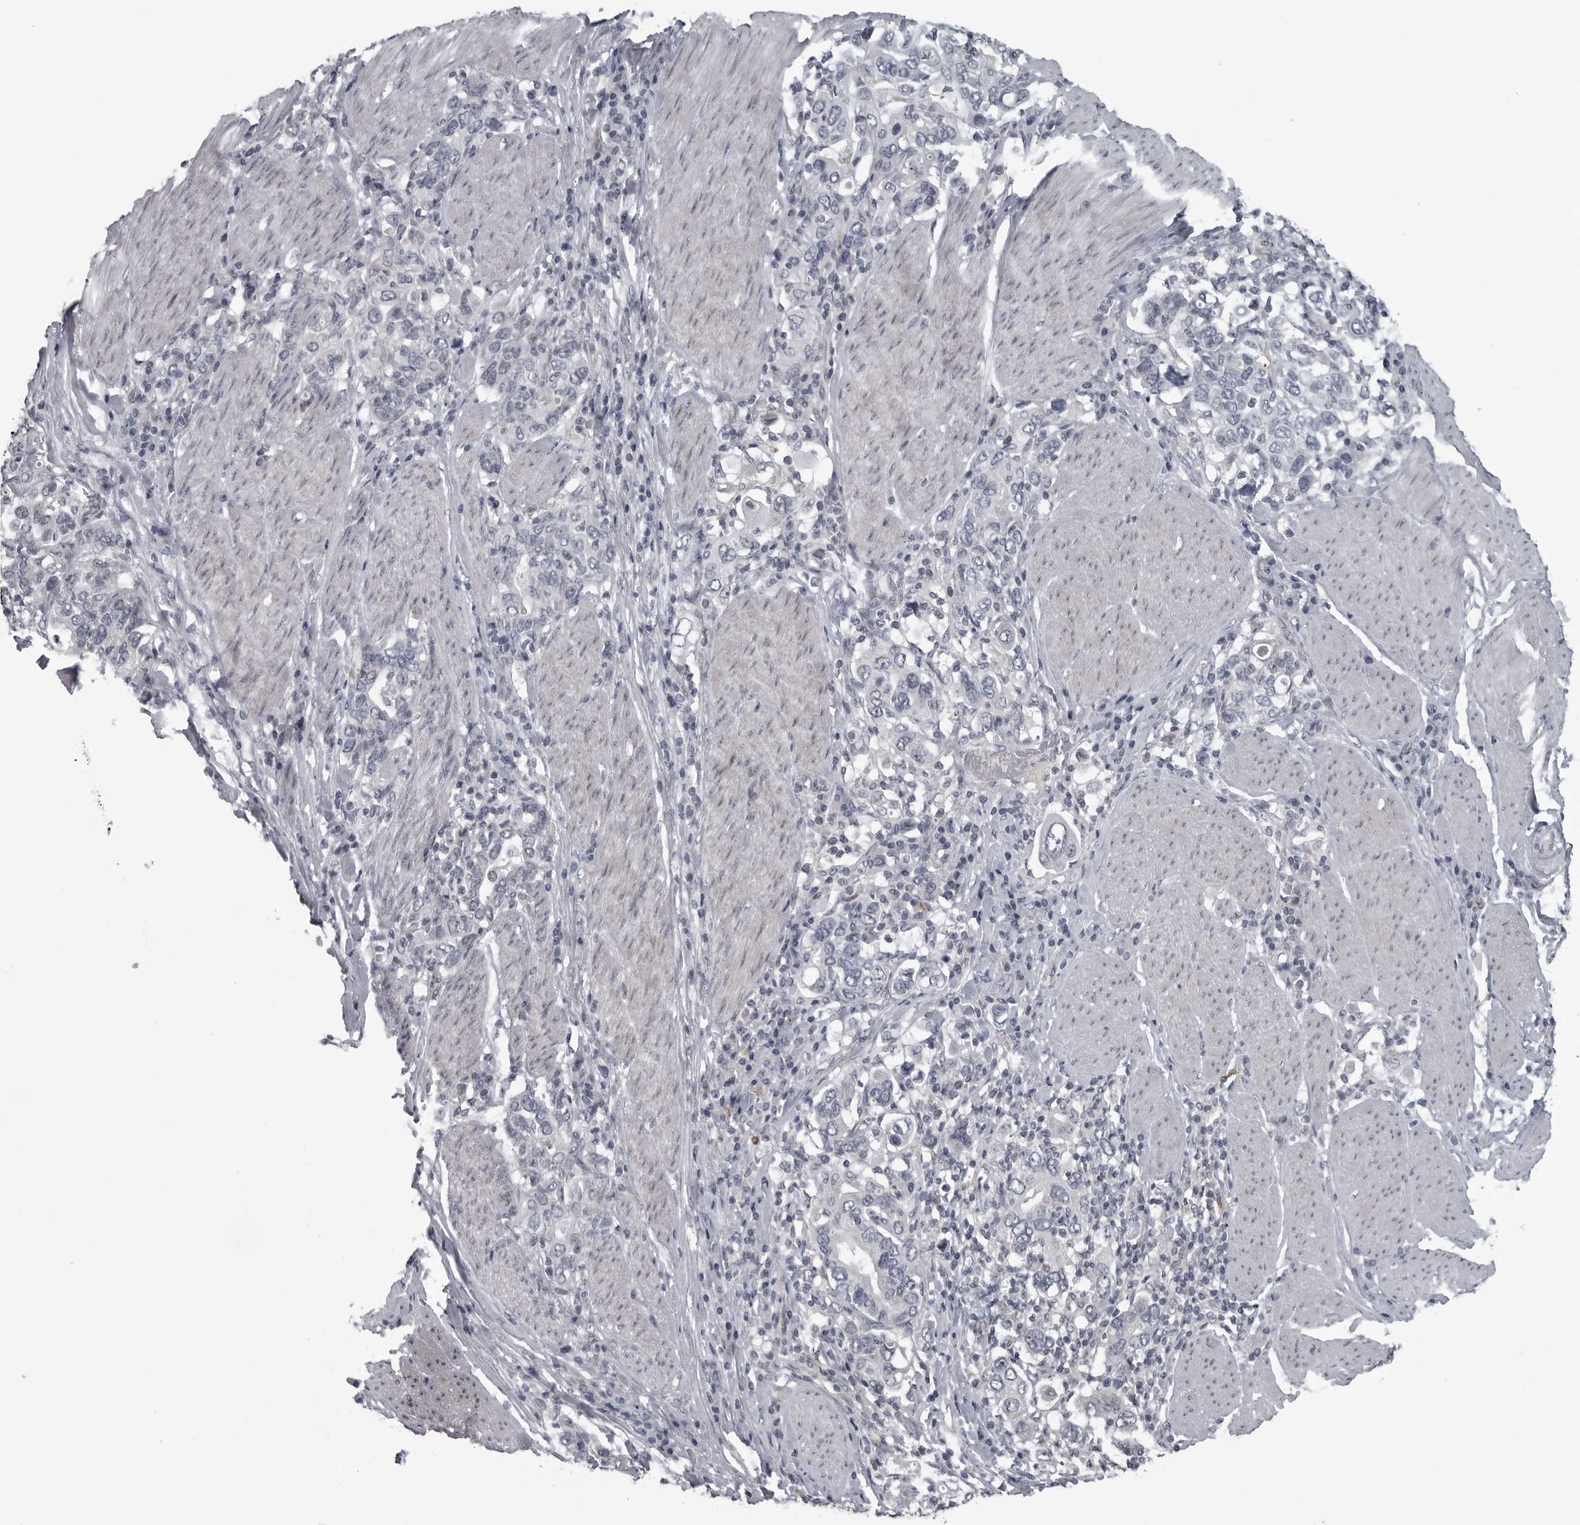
{"staining": {"intensity": "negative", "quantity": "none", "location": "none"}, "tissue": "stomach cancer", "cell_type": "Tumor cells", "image_type": "cancer", "snomed": [{"axis": "morphology", "description": "Adenocarcinoma, NOS"}, {"axis": "topography", "description": "Stomach, upper"}], "caption": "Human stomach cancer stained for a protein using IHC demonstrates no positivity in tumor cells.", "gene": "LYSMD1", "patient": {"sex": "male", "age": 62}}